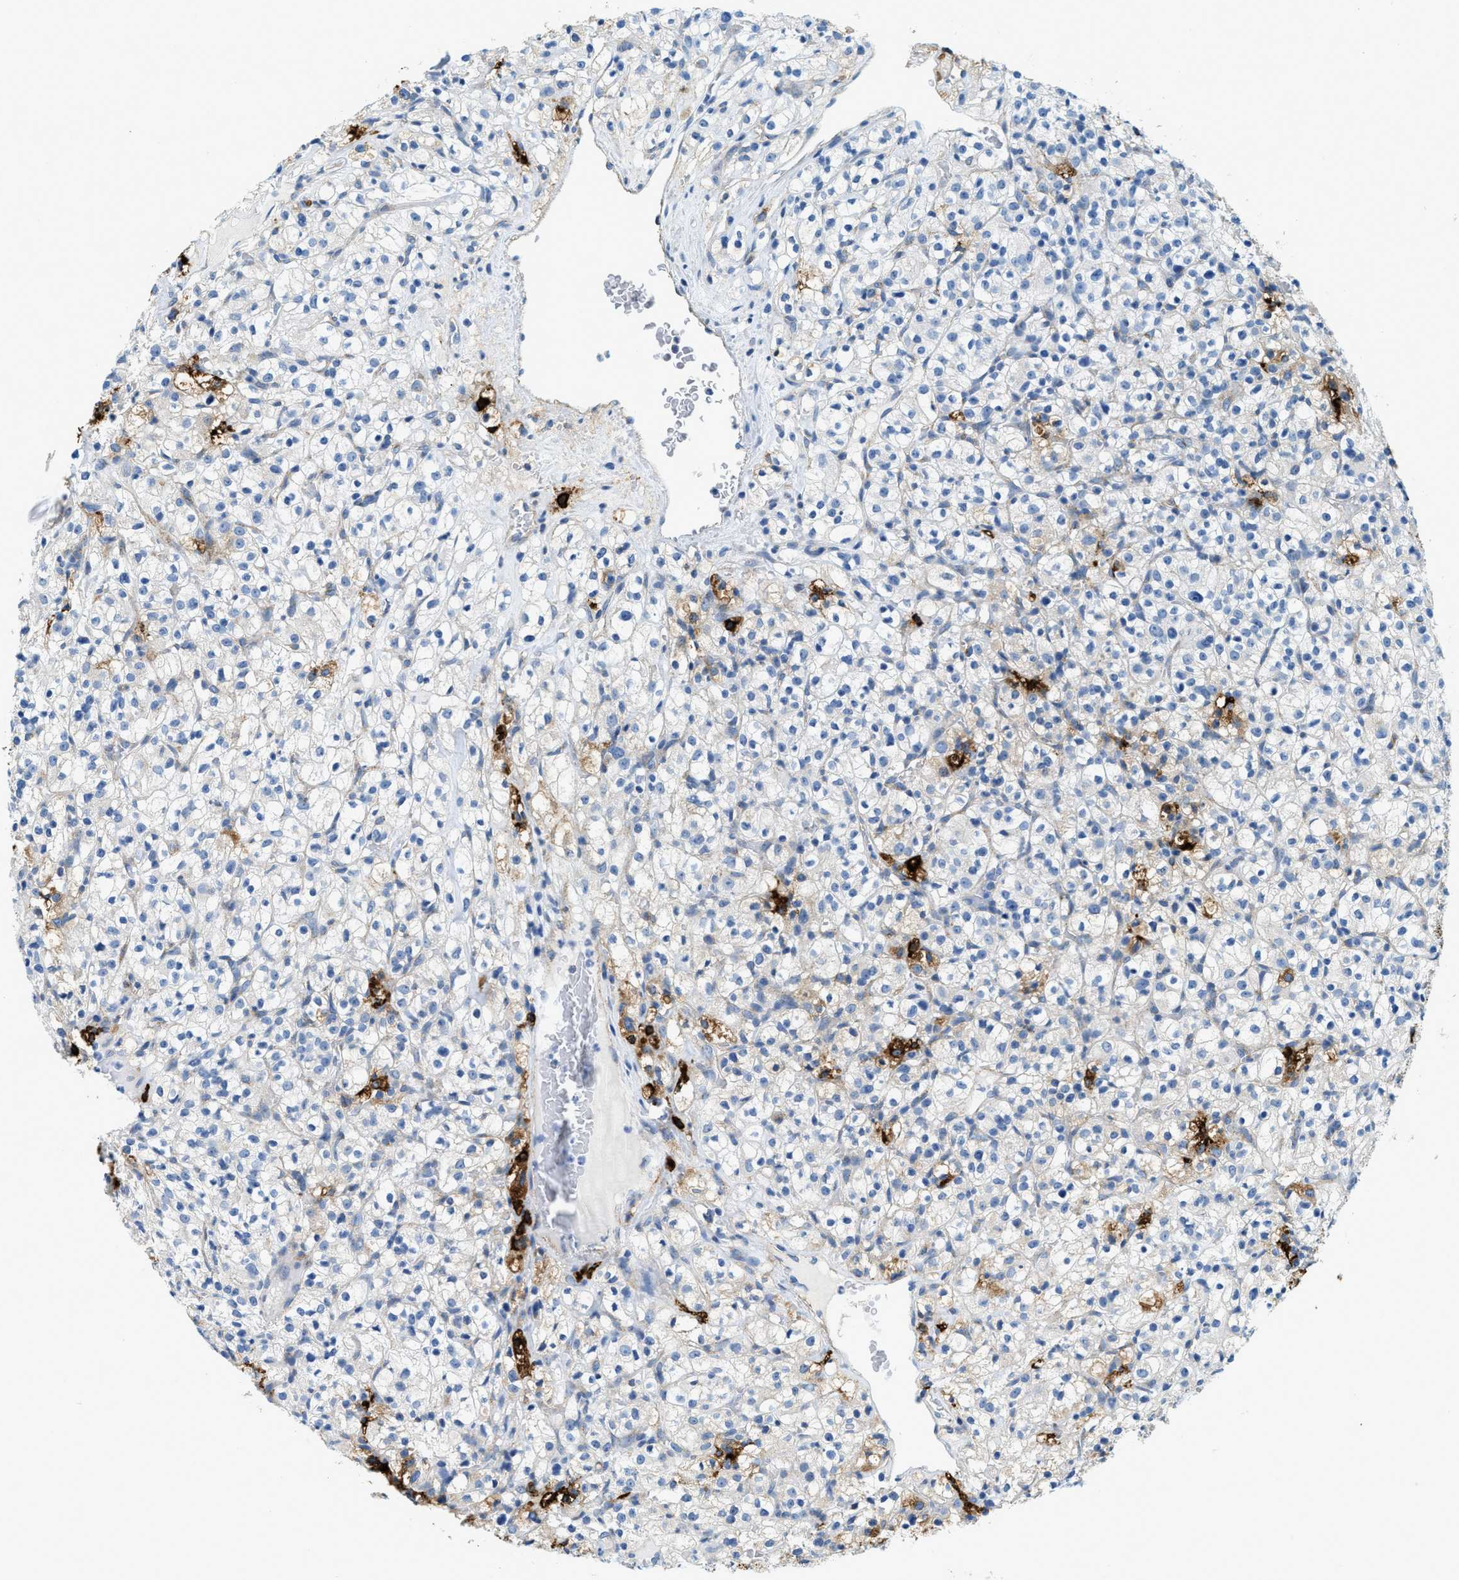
{"staining": {"intensity": "weak", "quantity": "<25%", "location": "cytoplasmic/membranous"}, "tissue": "renal cancer", "cell_type": "Tumor cells", "image_type": "cancer", "snomed": [{"axis": "morphology", "description": "Normal tissue, NOS"}, {"axis": "morphology", "description": "Adenocarcinoma, NOS"}, {"axis": "topography", "description": "Kidney"}], "caption": "This is an immunohistochemistry photomicrograph of renal cancer (adenocarcinoma). There is no staining in tumor cells.", "gene": "TPSAB1", "patient": {"sex": "female", "age": 72}}